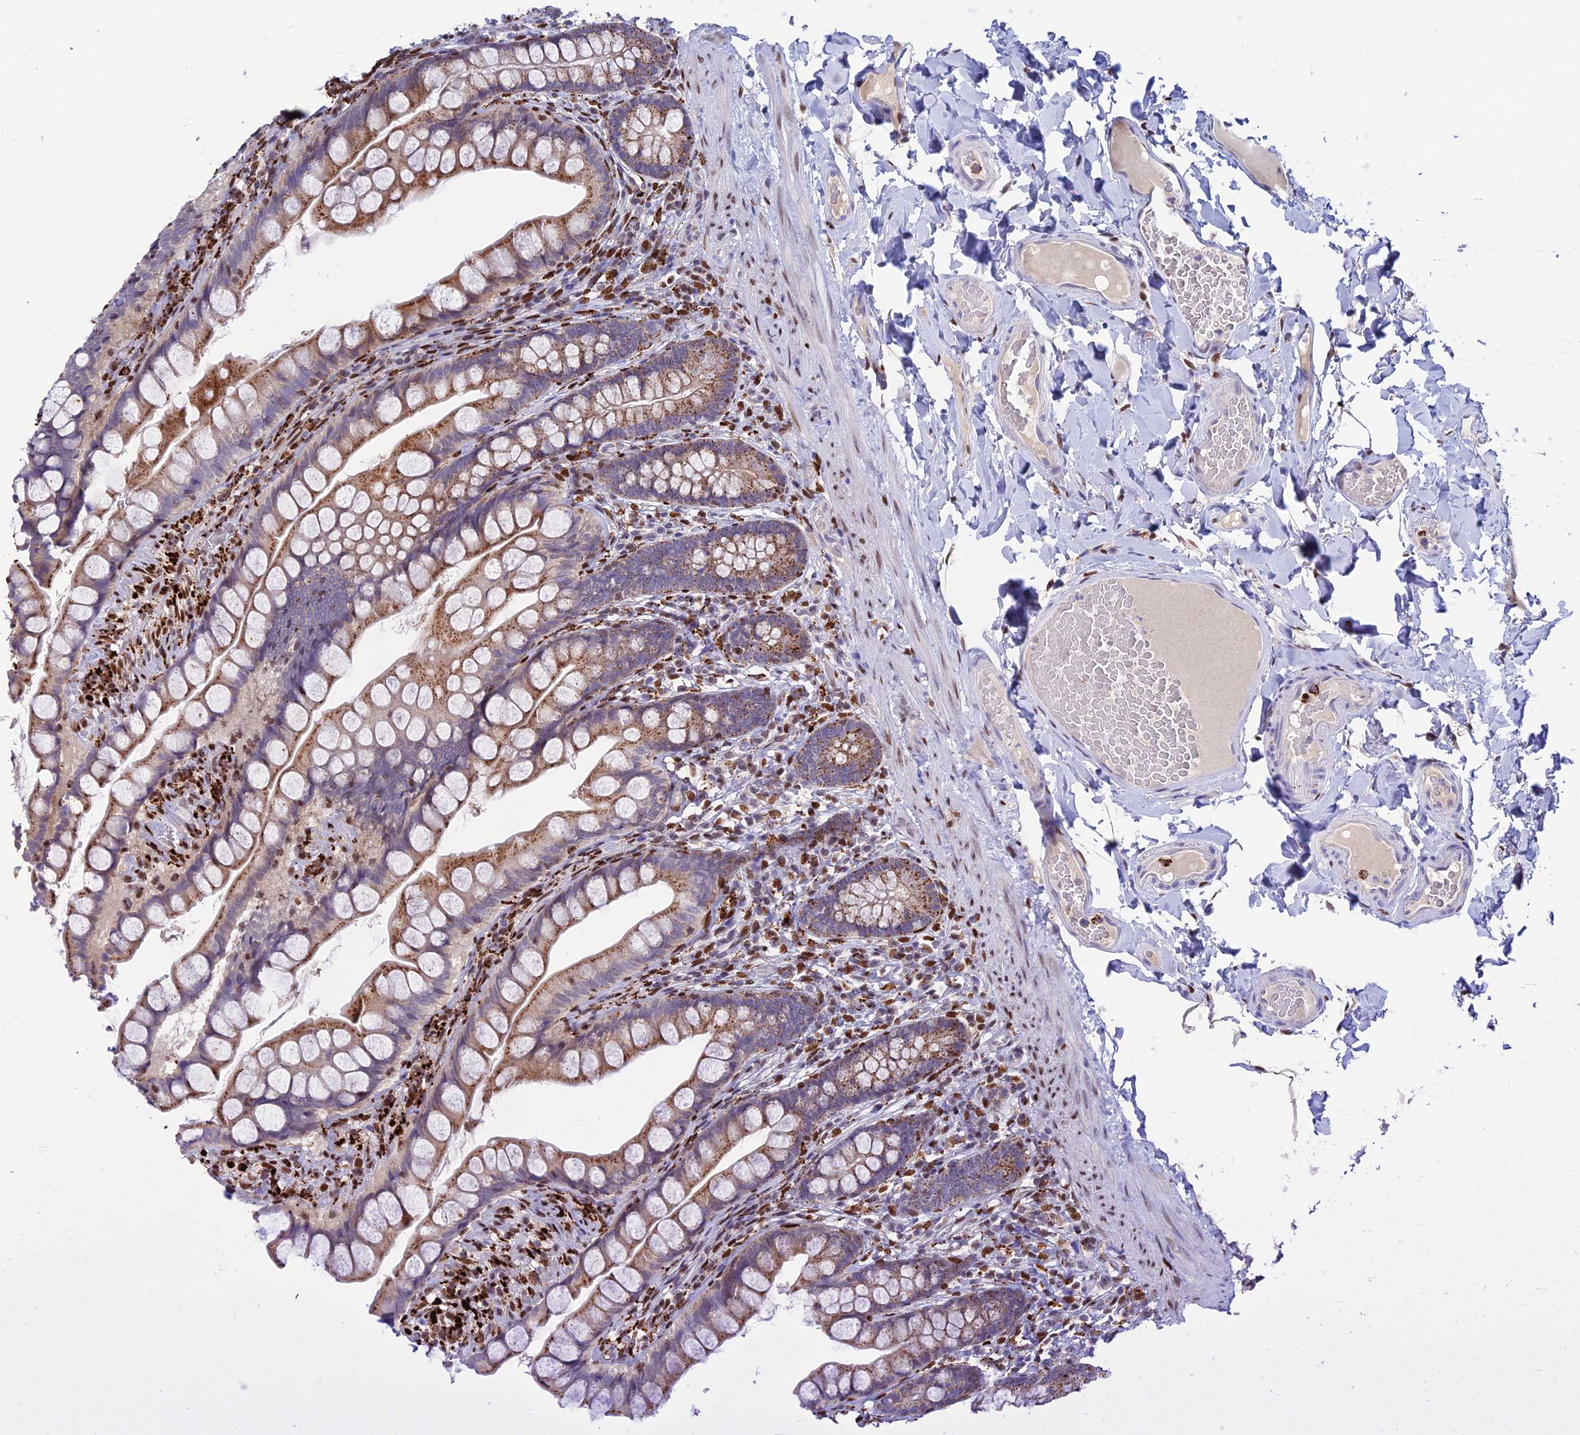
{"staining": {"intensity": "moderate", "quantity": ">75%", "location": "cytoplasmic/membranous"}, "tissue": "small intestine", "cell_type": "Glandular cells", "image_type": "normal", "snomed": [{"axis": "morphology", "description": "Normal tissue, NOS"}, {"axis": "topography", "description": "Small intestine"}], "caption": "A photomicrograph of human small intestine stained for a protein displays moderate cytoplasmic/membranous brown staining in glandular cells.", "gene": "HIC1", "patient": {"sex": "male", "age": 70}}